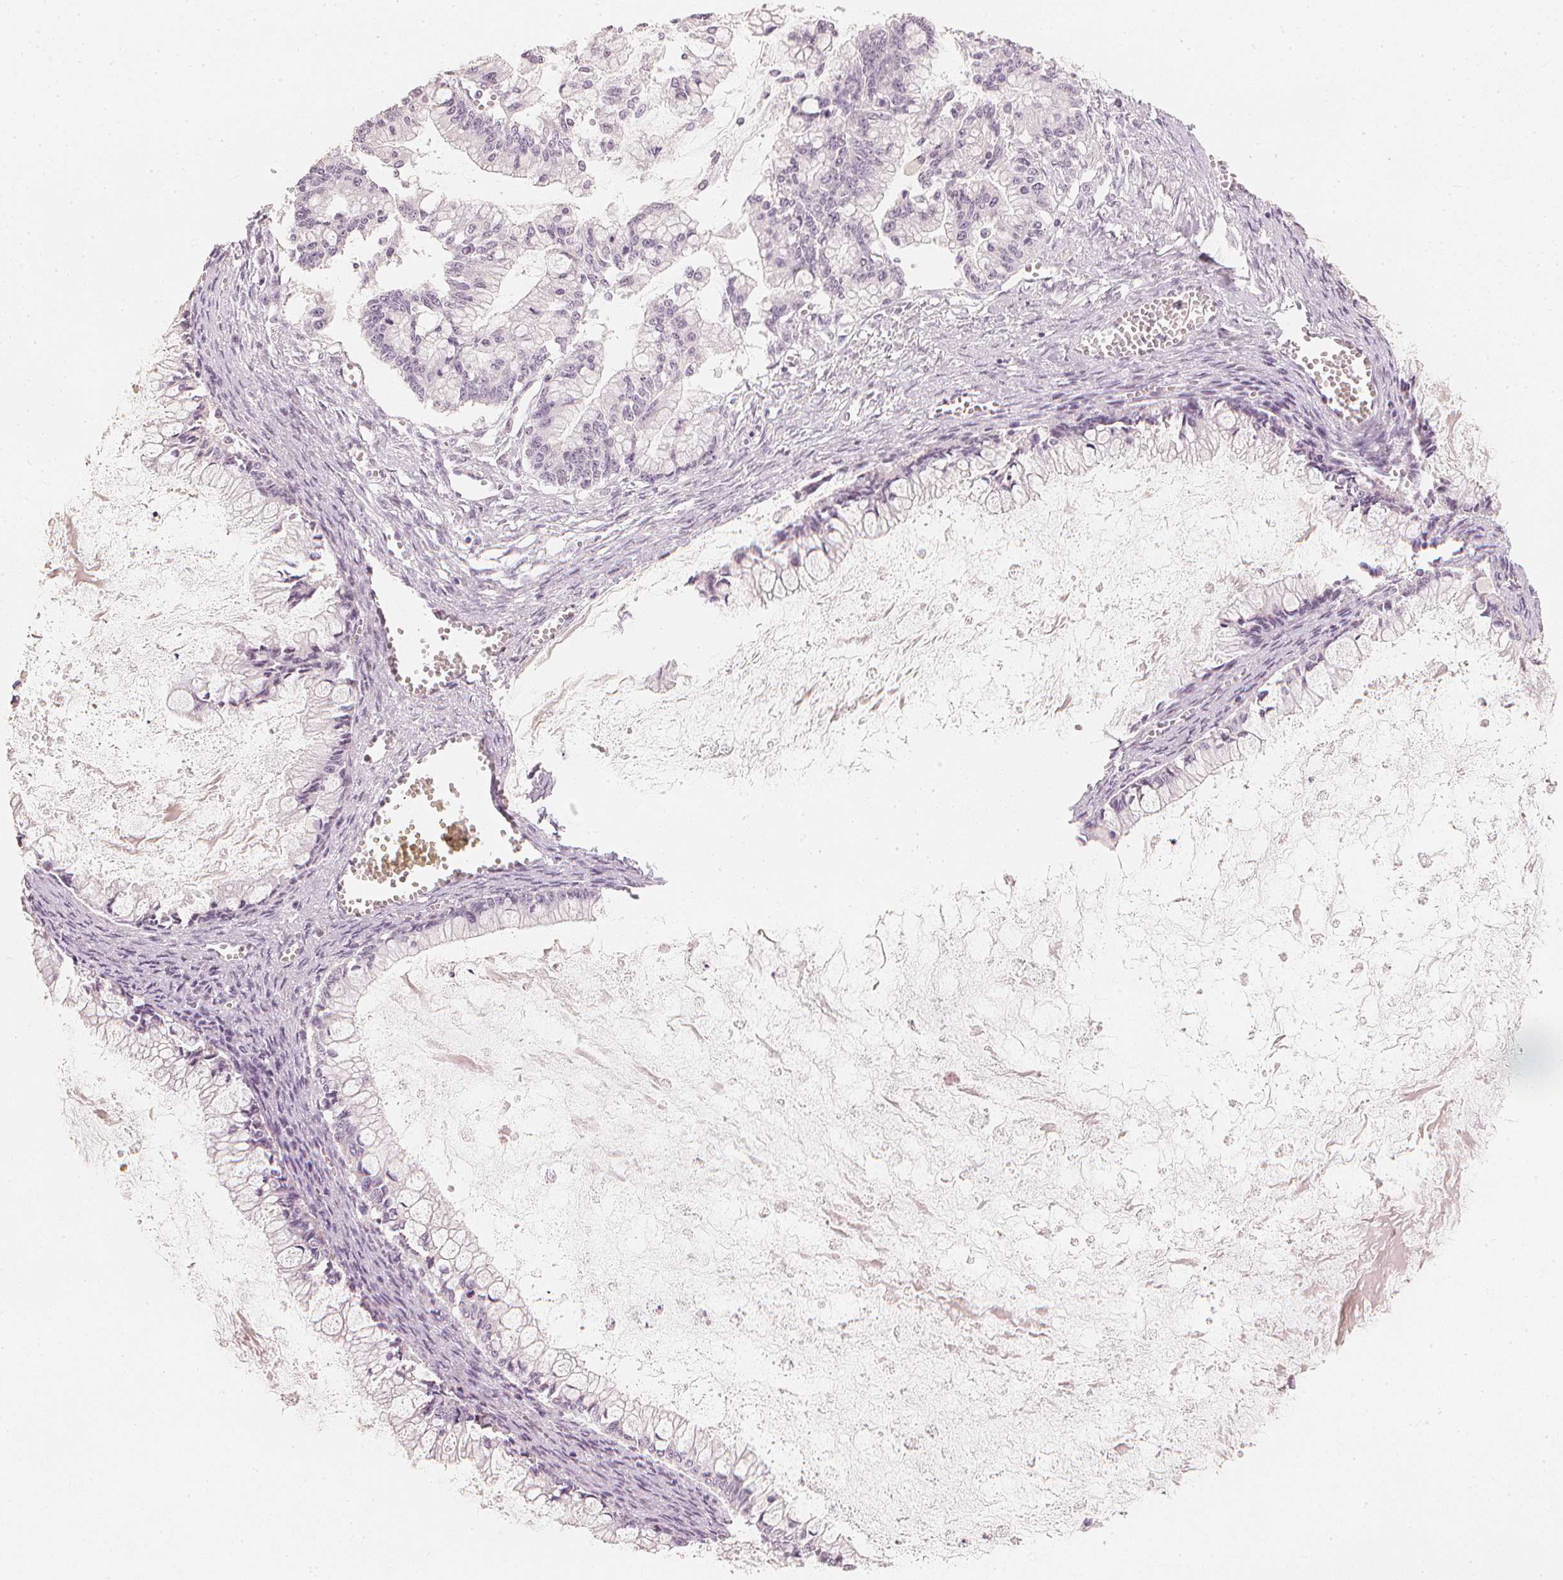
{"staining": {"intensity": "negative", "quantity": "none", "location": "none"}, "tissue": "ovarian cancer", "cell_type": "Tumor cells", "image_type": "cancer", "snomed": [{"axis": "morphology", "description": "Cystadenocarcinoma, mucinous, NOS"}, {"axis": "topography", "description": "Ovary"}], "caption": "Tumor cells show no significant positivity in mucinous cystadenocarcinoma (ovarian). (Immunohistochemistry, brightfield microscopy, high magnification).", "gene": "CALB1", "patient": {"sex": "female", "age": 67}}